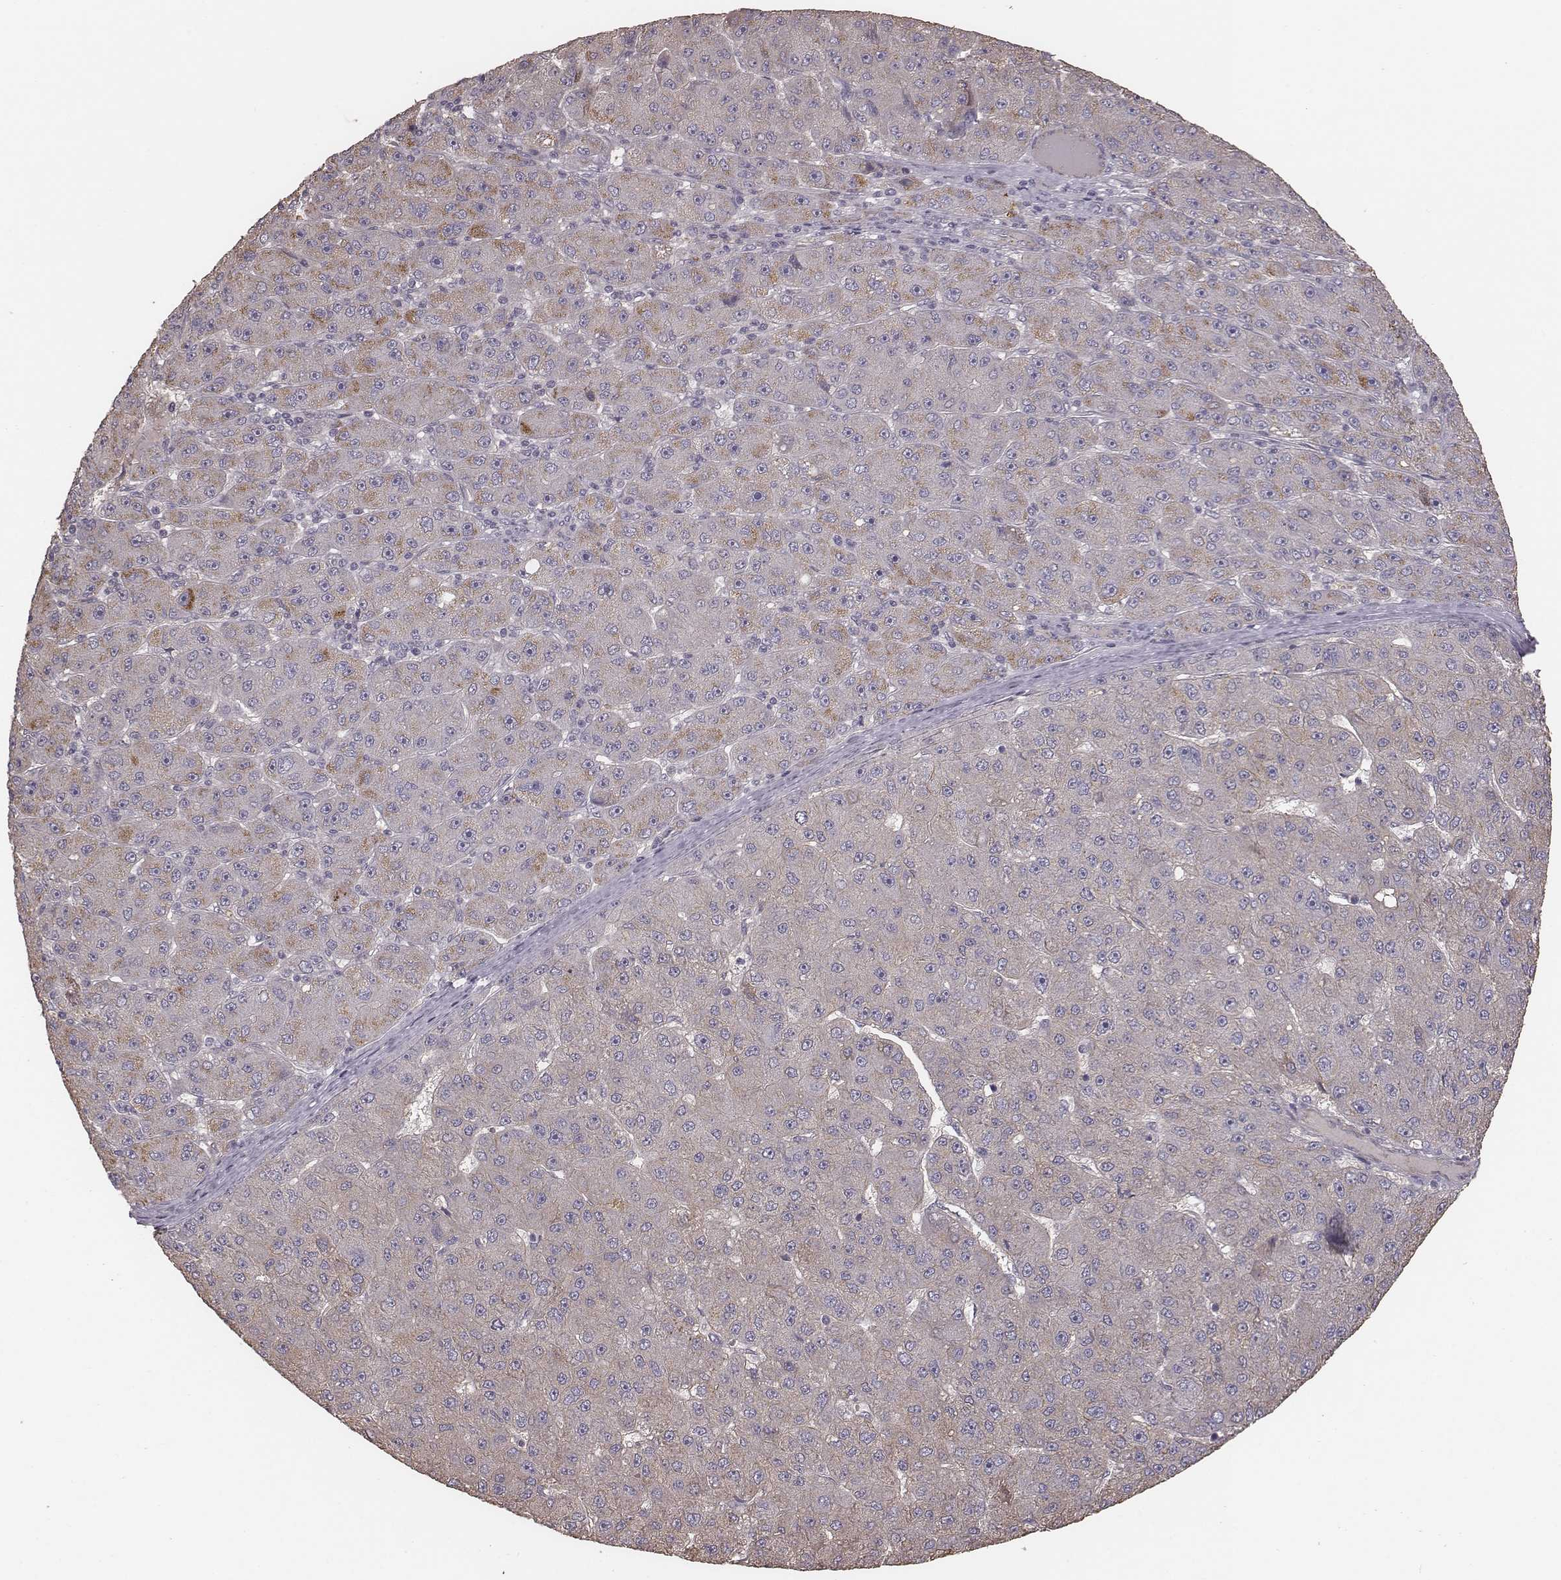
{"staining": {"intensity": "weak", "quantity": "25%-75%", "location": "cytoplasmic/membranous"}, "tissue": "liver cancer", "cell_type": "Tumor cells", "image_type": "cancer", "snomed": [{"axis": "morphology", "description": "Carcinoma, Hepatocellular, NOS"}, {"axis": "topography", "description": "Liver"}], "caption": "Human liver cancer (hepatocellular carcinoma) stained with a protein marker reveals weak staining in tumor cells.", "gene": "OTOGL", "patient": {"sex": "male", "age": 67}}